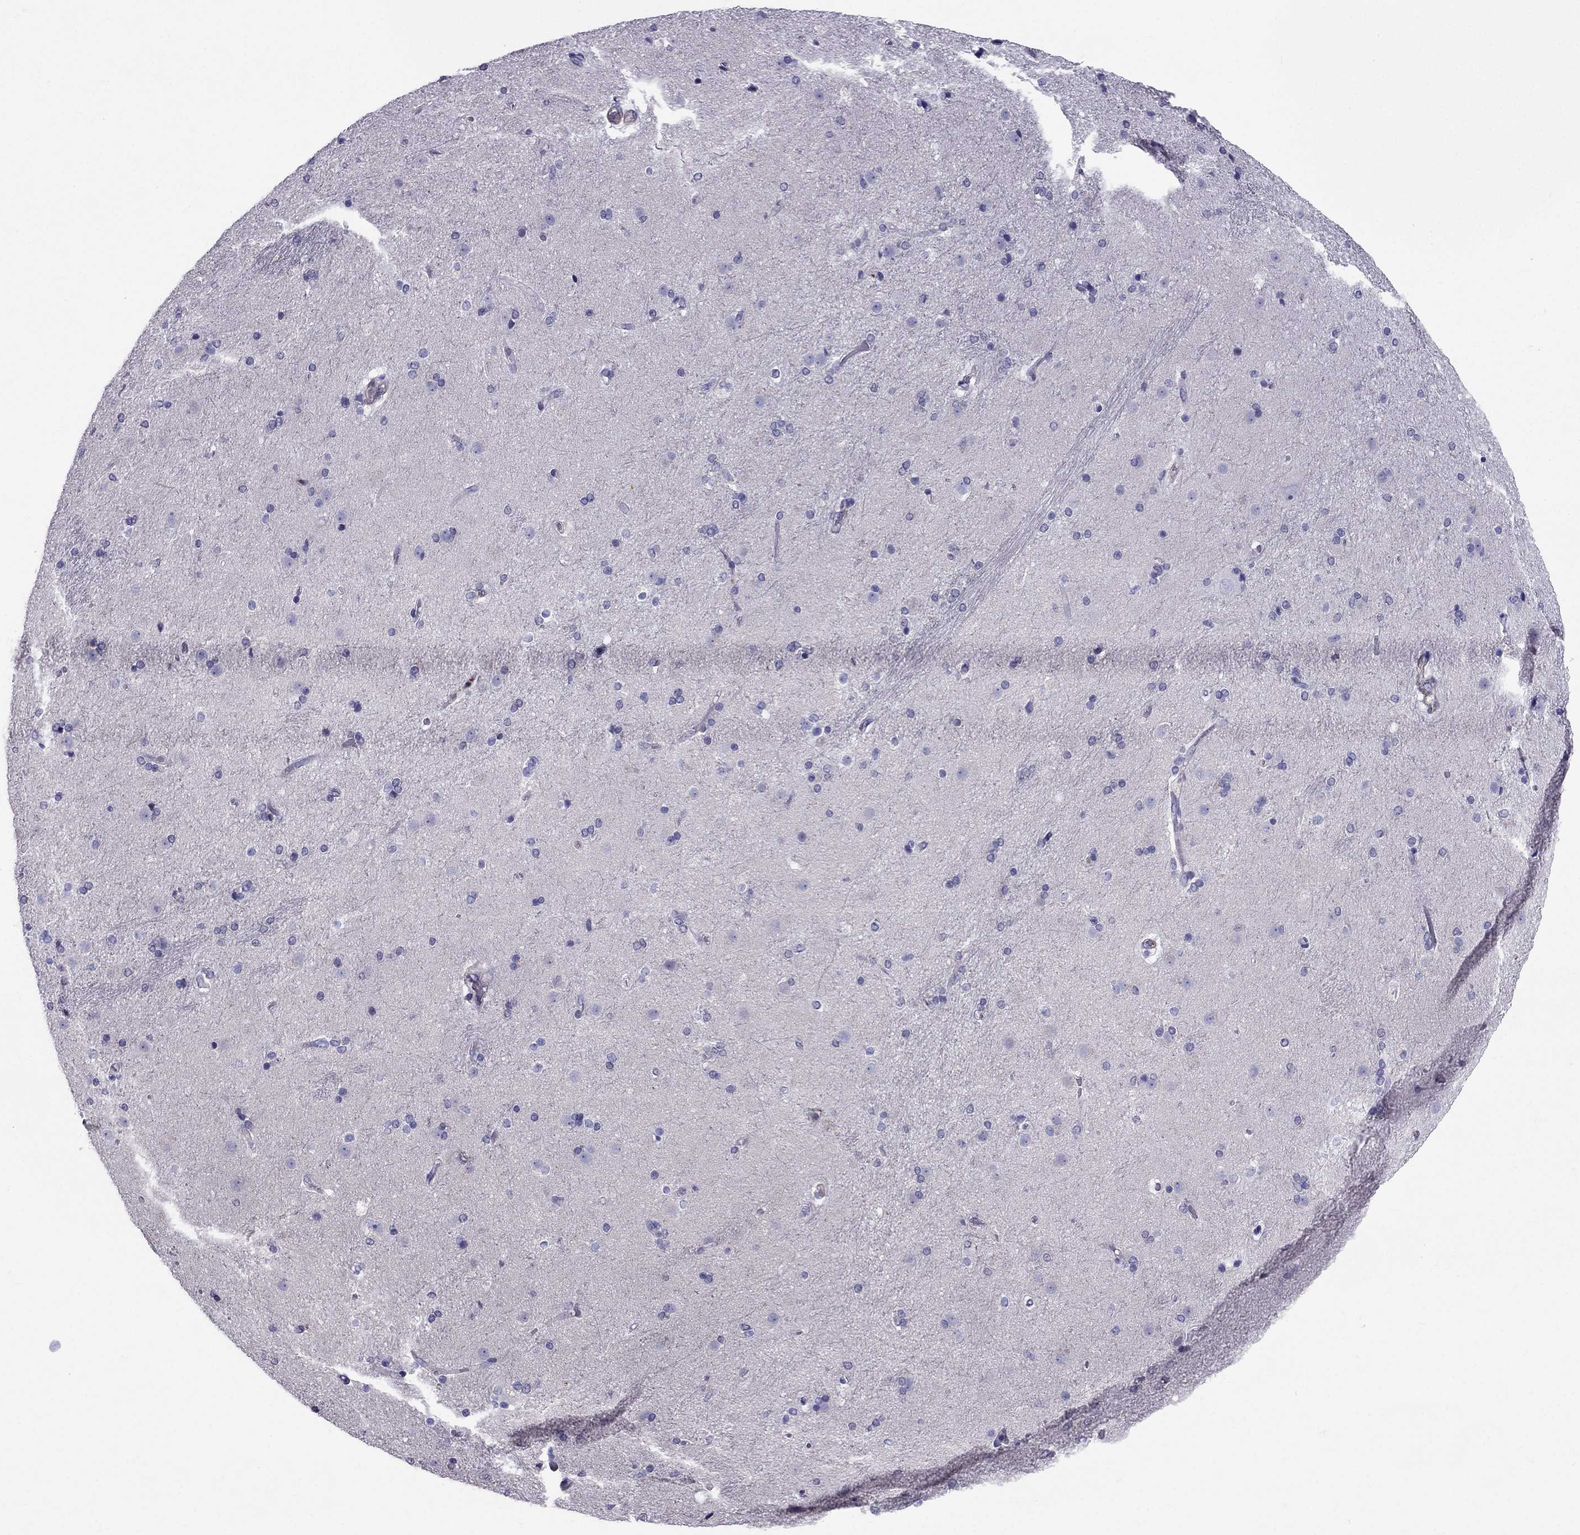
{"staining": {"intensity": "negative", "quantity": "none", "location": "none"}, "tissue": "caudate", "cell_type": "Glial cells", "image_type": "normal", "snomed": [{"axis": "morphology", "description": "Normal tissue, NOS"}, {"axis": "topography", "description": "Lateral ventricle wall"}], "caption": "Glial cells show no significant positivity in unremarkable caudate. Nuclei are stained in blue.", "gene": "GPR50", "patient": {"sex": "male", "age": 54}}